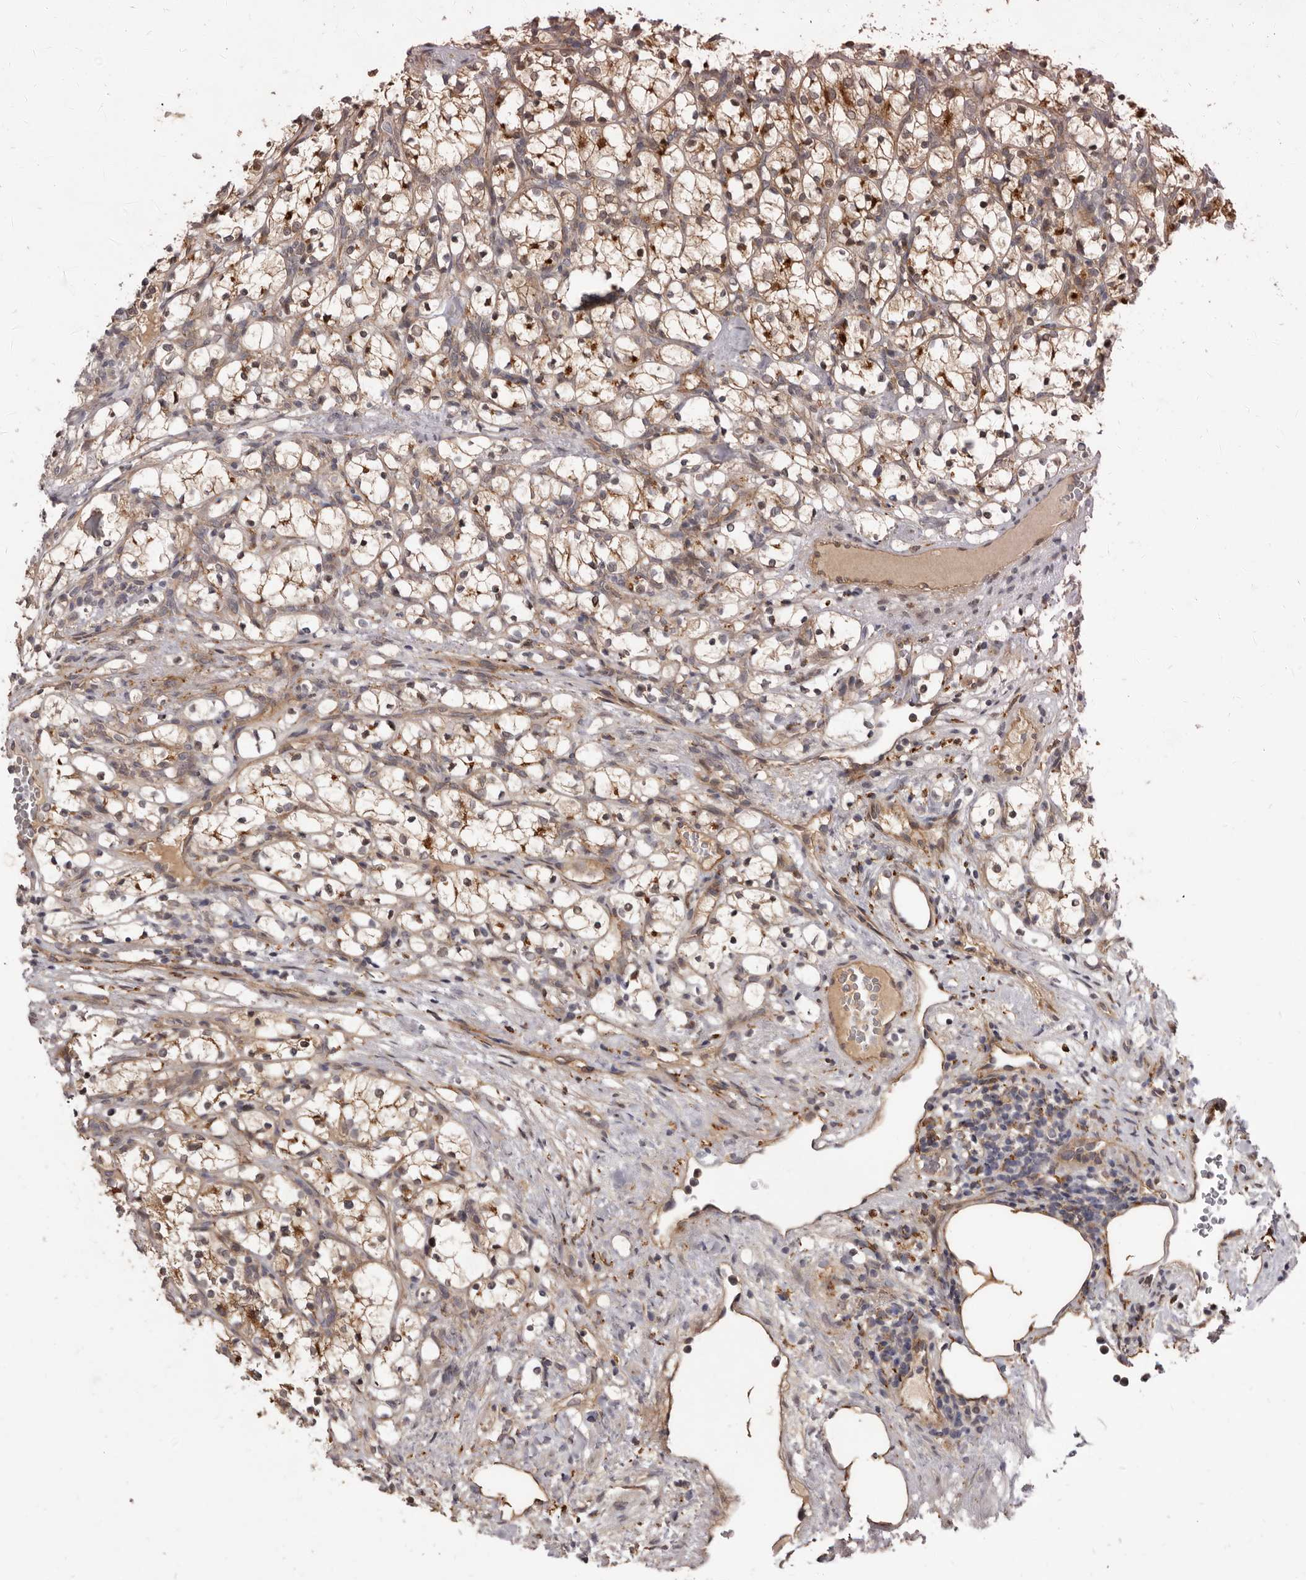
{"staining": {"intensity": "moderate", "quantity": "<25%", "location": "cytoplasmic/membranous,nuclear"}, "tissue": "renal cancer", "cell_type": "Tumor cells", "image_type": "cancer", "snomed": [{"axis": "morphology", "description": "Adenocarcinoma, NOS"}, {"axis": "topography", "description": "Kidney"}], "caption": "A brown stain labels moderate cytoplasmic/membranous and nuclear positivity of a protein in renal cancer tumor cells. (DAB (3,3'-diaminobenzidine) = brown stain, brightfield microscopy at high magnification).", "gene": "INAVA", "patient": {"sex": "female", "age": 69}}